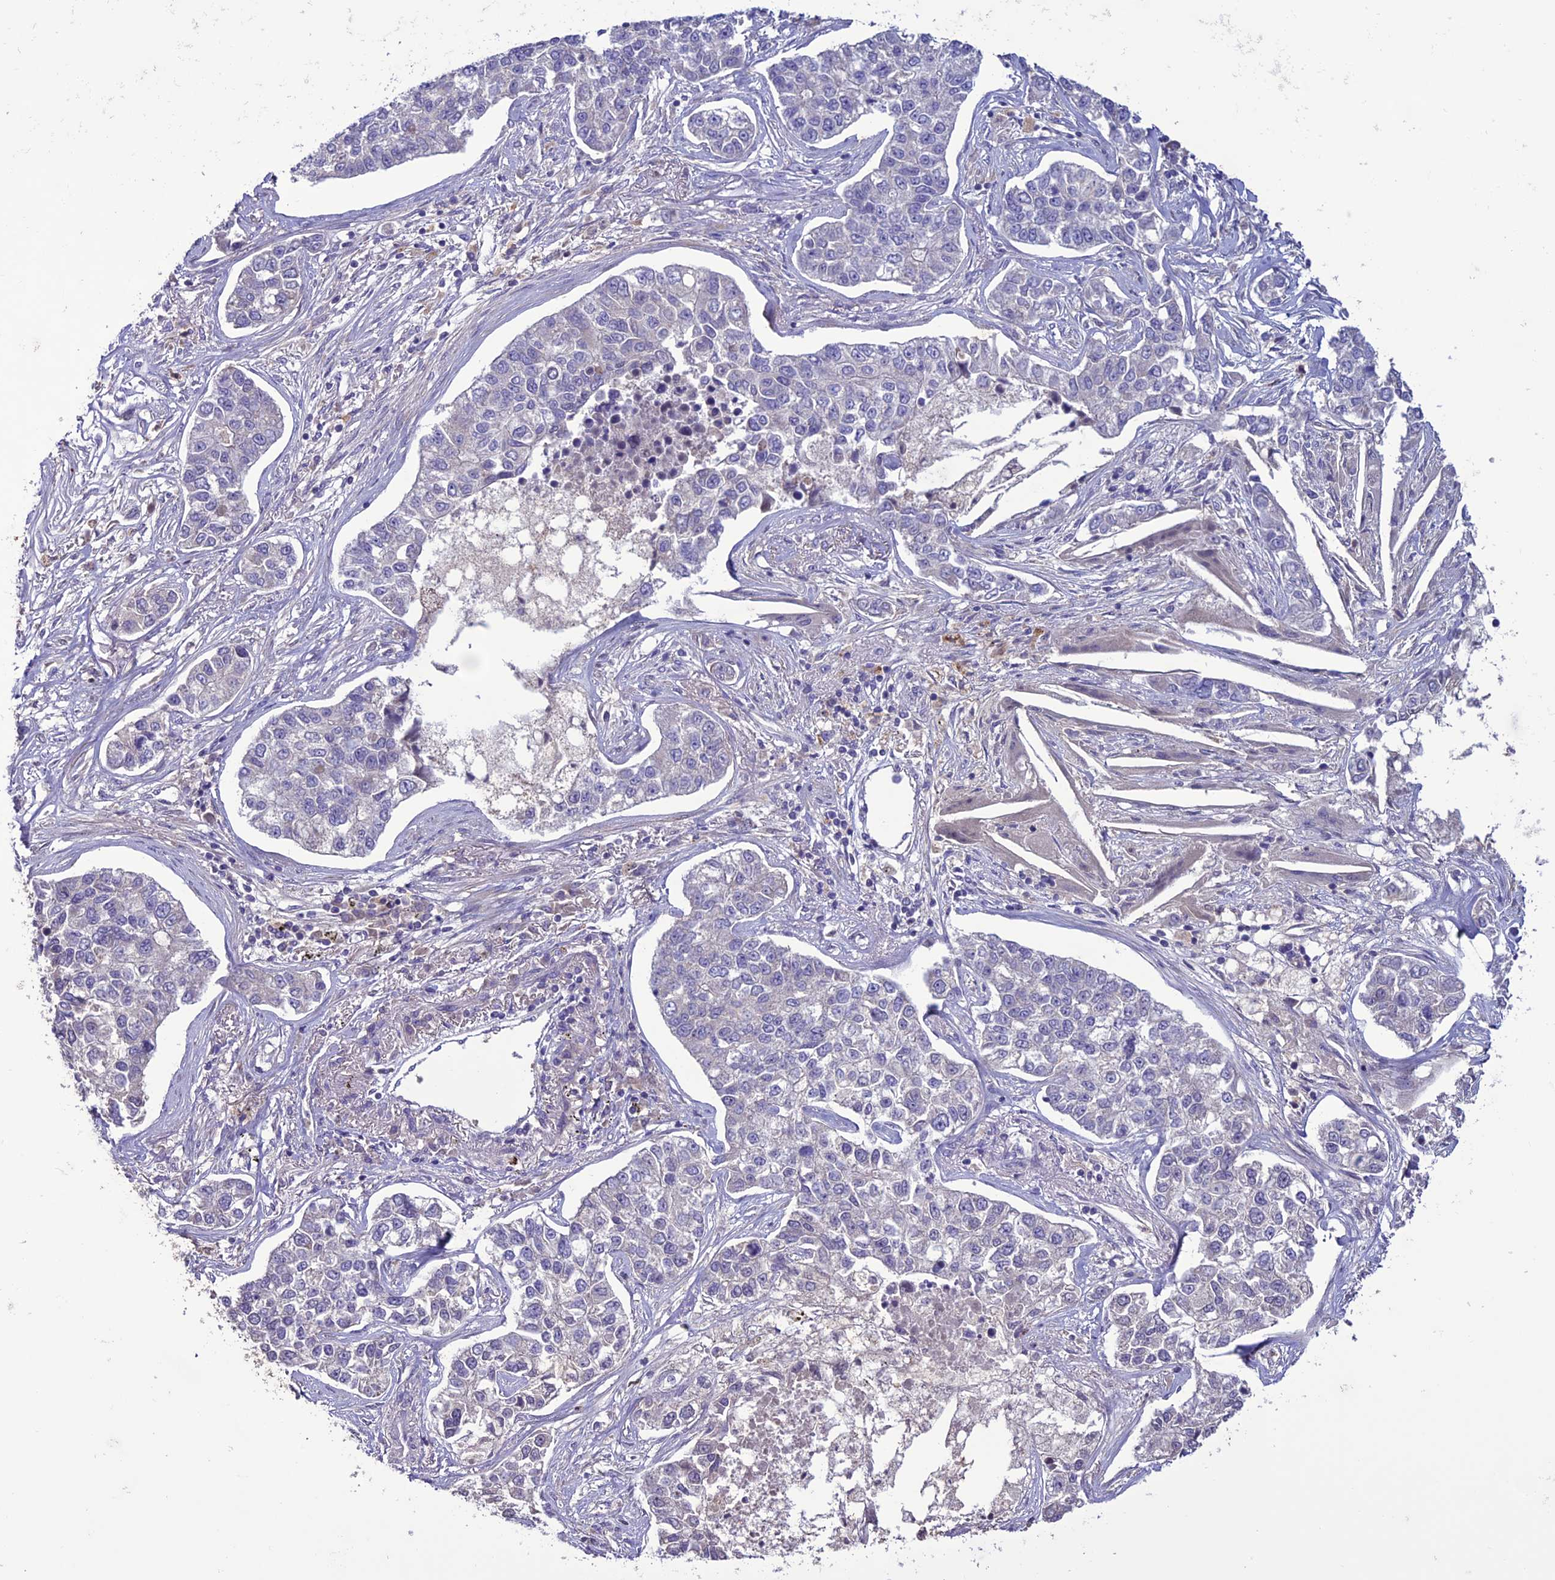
{"staining": {"intensity": "negative", "quantity": "none", "location": "none"}, "tissue": "lung cancer", "cell_type": "Tumor cells", "image_type": "cancer", "snomed": [{"axis": "morphology", "description": "Adenocarcinoma, NOS"}, {"axis": "topography", "description": "Lung"}], "caption": "Immunohistochemistry (IHC) image of lung cancer stained for a protein (brown), which exhibits no staining in tumor cells.", "gene": "C2orf76", "patient": {"sex": "male", "age": 49}}